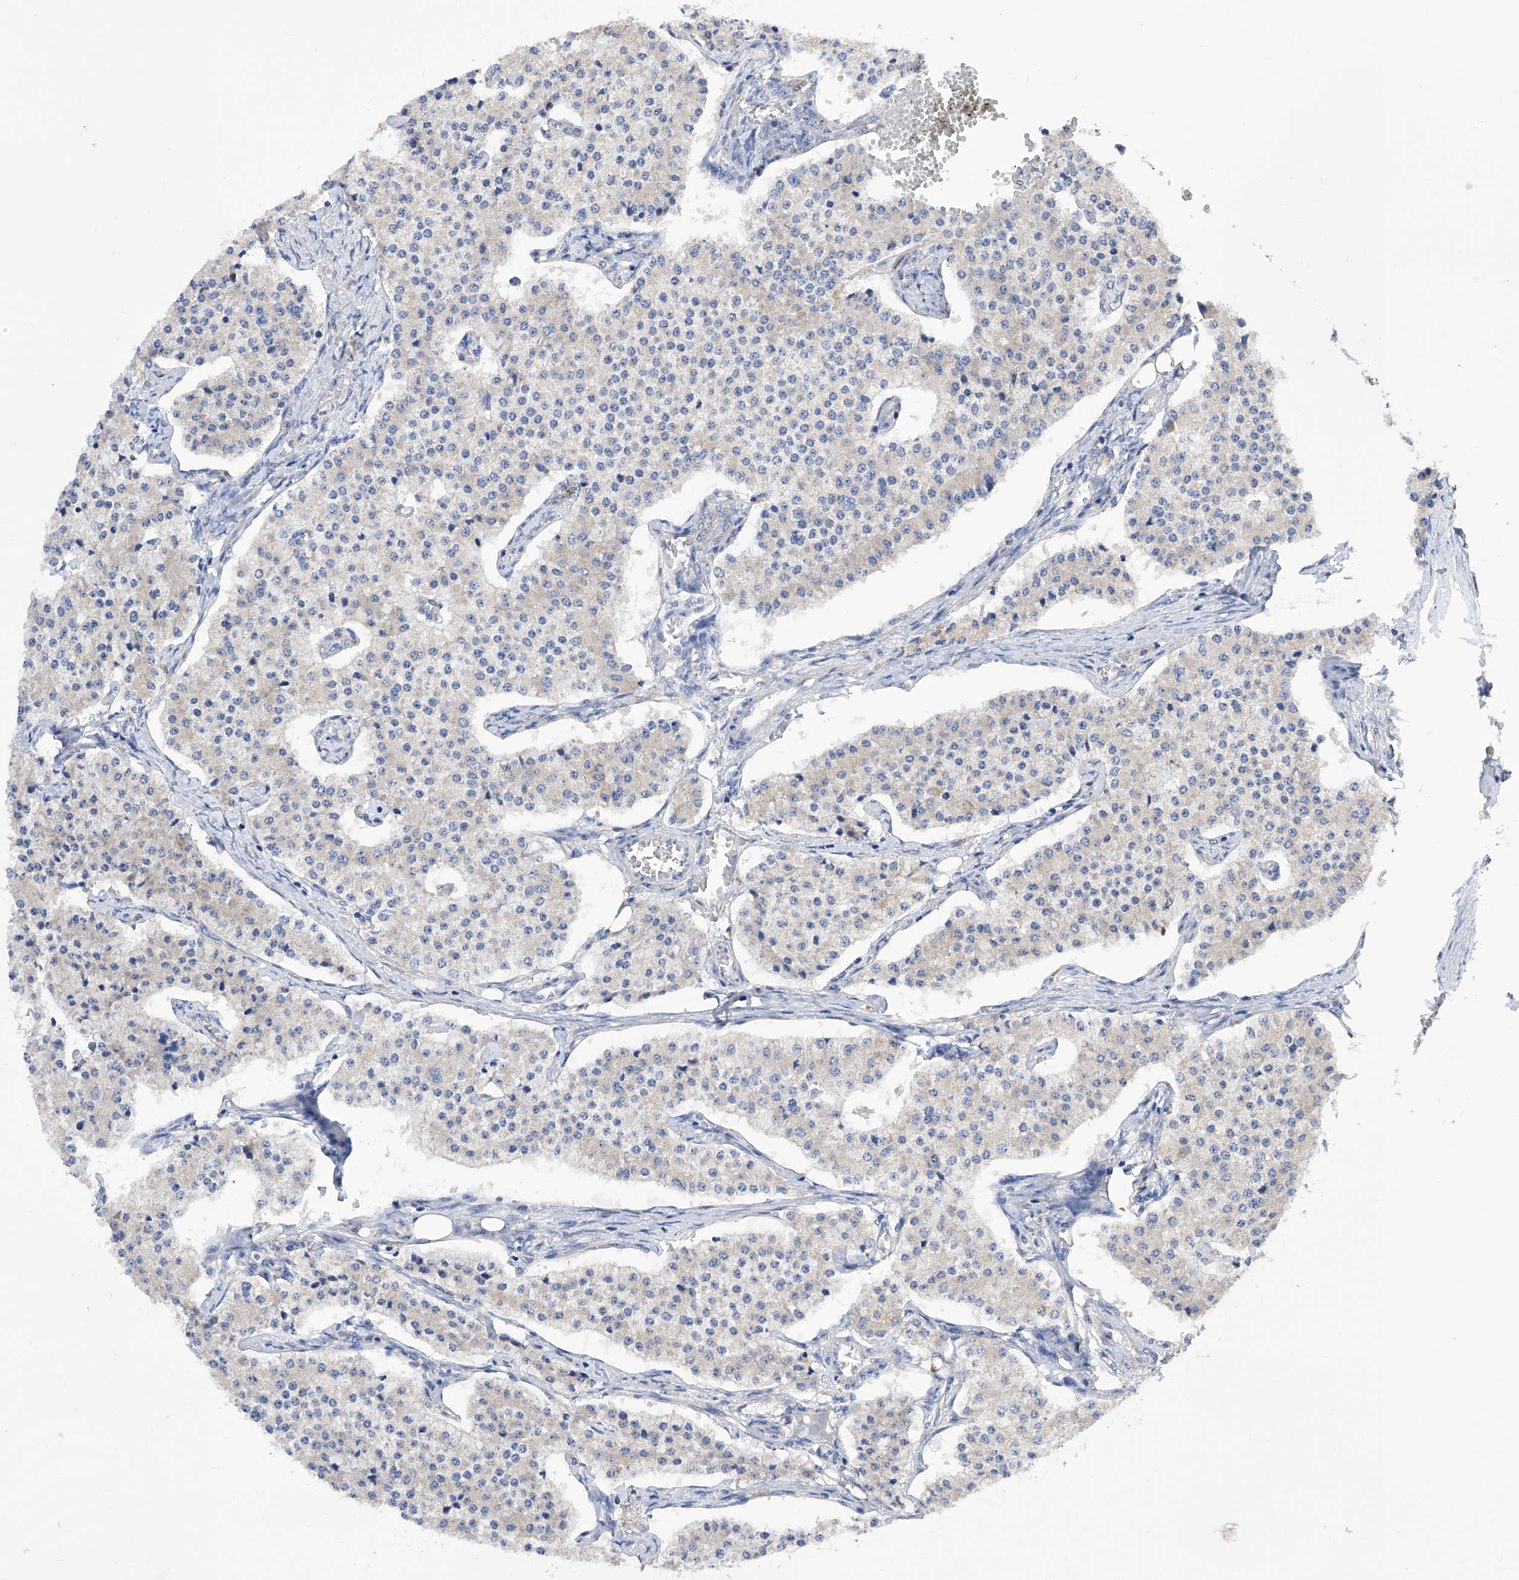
{"staining": {"intensity": "negative", "quantity": "none", "location": "none"}, "tissue": "carcinoid", "cell_type": "Tumor cells", "image_type": "cancer", "snomed": [{"axis": "morphology", "description": "Carcinoid, malignant, NOS"}, {"axis": "topography", "description": "Colon"}], "caption": "DAB immunohistochemical staining of human carcinoid demonstrates no significant expression in tumor cells. (DAB IHC with hematoxylin counter stain).", "gene": "SPATA20", "patient": {"sex": "female", "age": 52}}